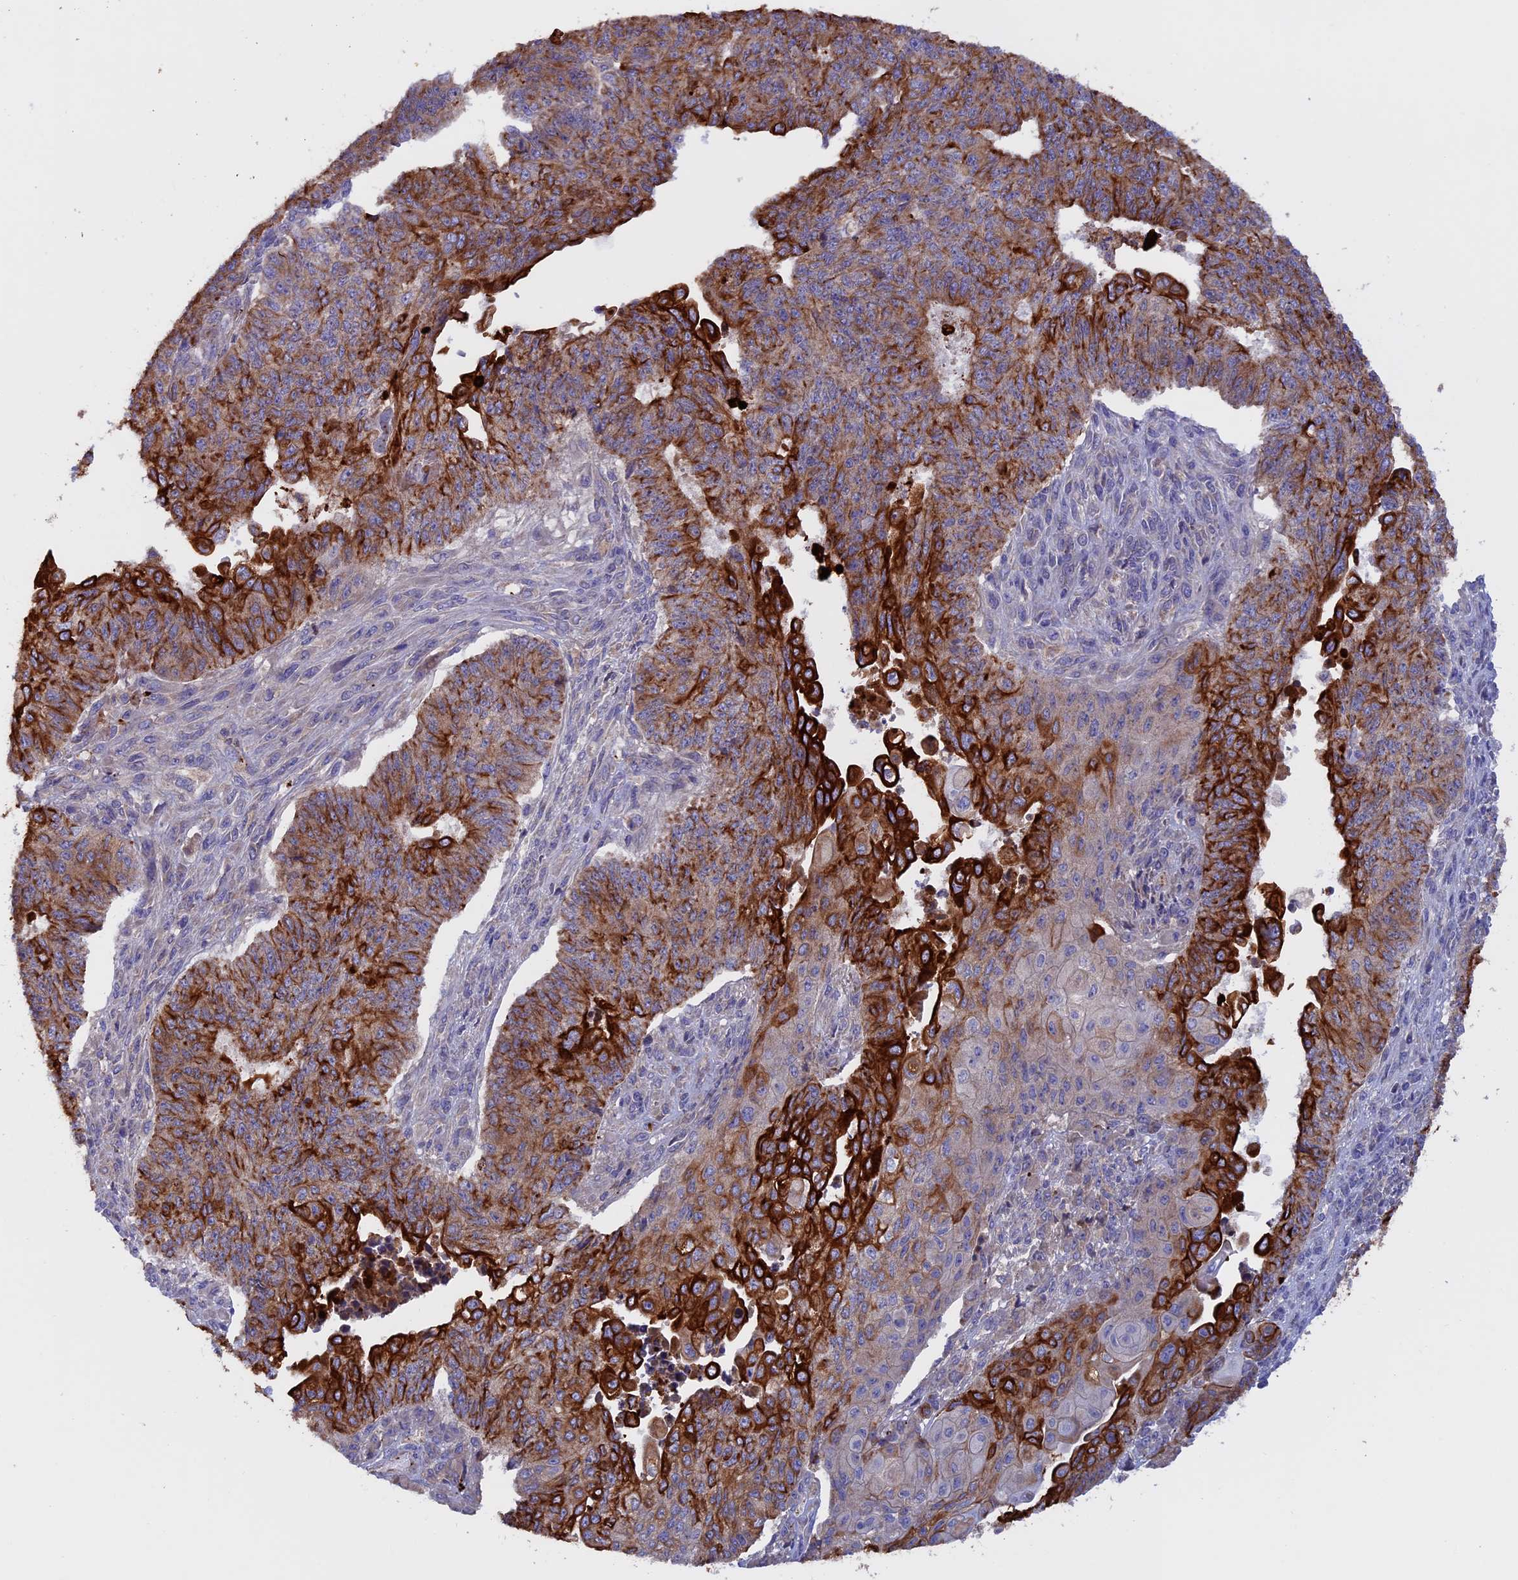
{"staining": {"intensity": "strong", "quantity": "25%-75%", "location": "cytoplasmic/membranous"}, "tissue": "endometrial cancer", "cell_type": "Tumor cells", "image_type": "cancer", "snomed": [{"axis": "morphology", "description": "Adenocarcinoma, NOS"}, {"axis": "topography", "description": "Endometrium"}], "caption": "An immunohistochemistry (IHC) micrograph of tumor tissue is shown. Protein staining in brown highlights strong cytoplasmic/membranous positivity in endometrial adenocarcinoma within tumor cells.", "gene": "PTPN9", "patient": {"sex": "female", "age": 32}}